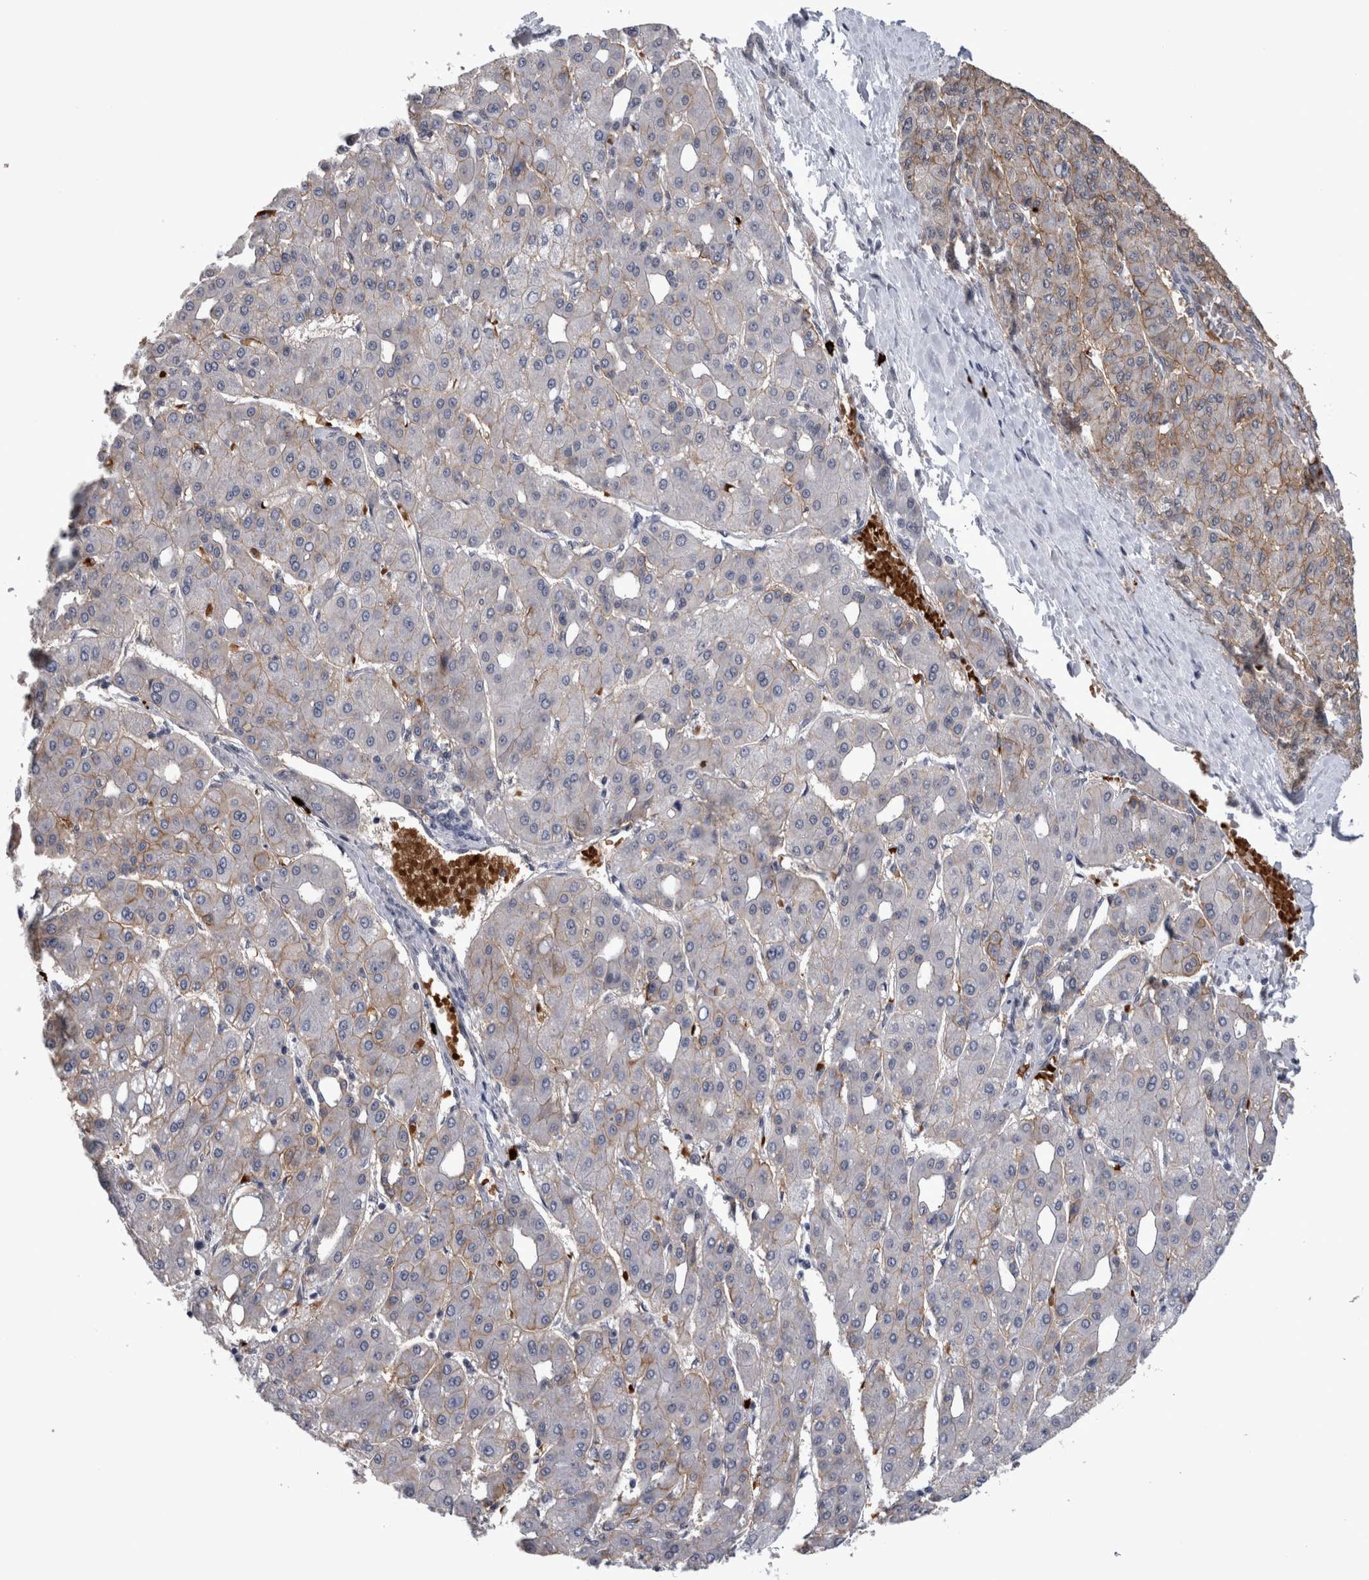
{"staining": {"intensity": "moderate", "quantity": "25%-75%", "location": "cytoplasmic/membranous"}, "tissue": "liver cancer", "cell_type": "Tumor cells", "image_type": "cancer", "snomed": [{"axis": "morphology", "description": "Carcinoma, Hepatocellular, NOS"}, {"axis": "topography", "description": "Liver"}], "caption": "About 25%-75% of tumor cells in human hepatocellular carcinoma (liver) display moderate cytoplasmic/membranous protein positivity as visualized by brown immunohistochemical staining.", "gene": "PEBP4", "patient": {"sex": "male", "age": 65}}